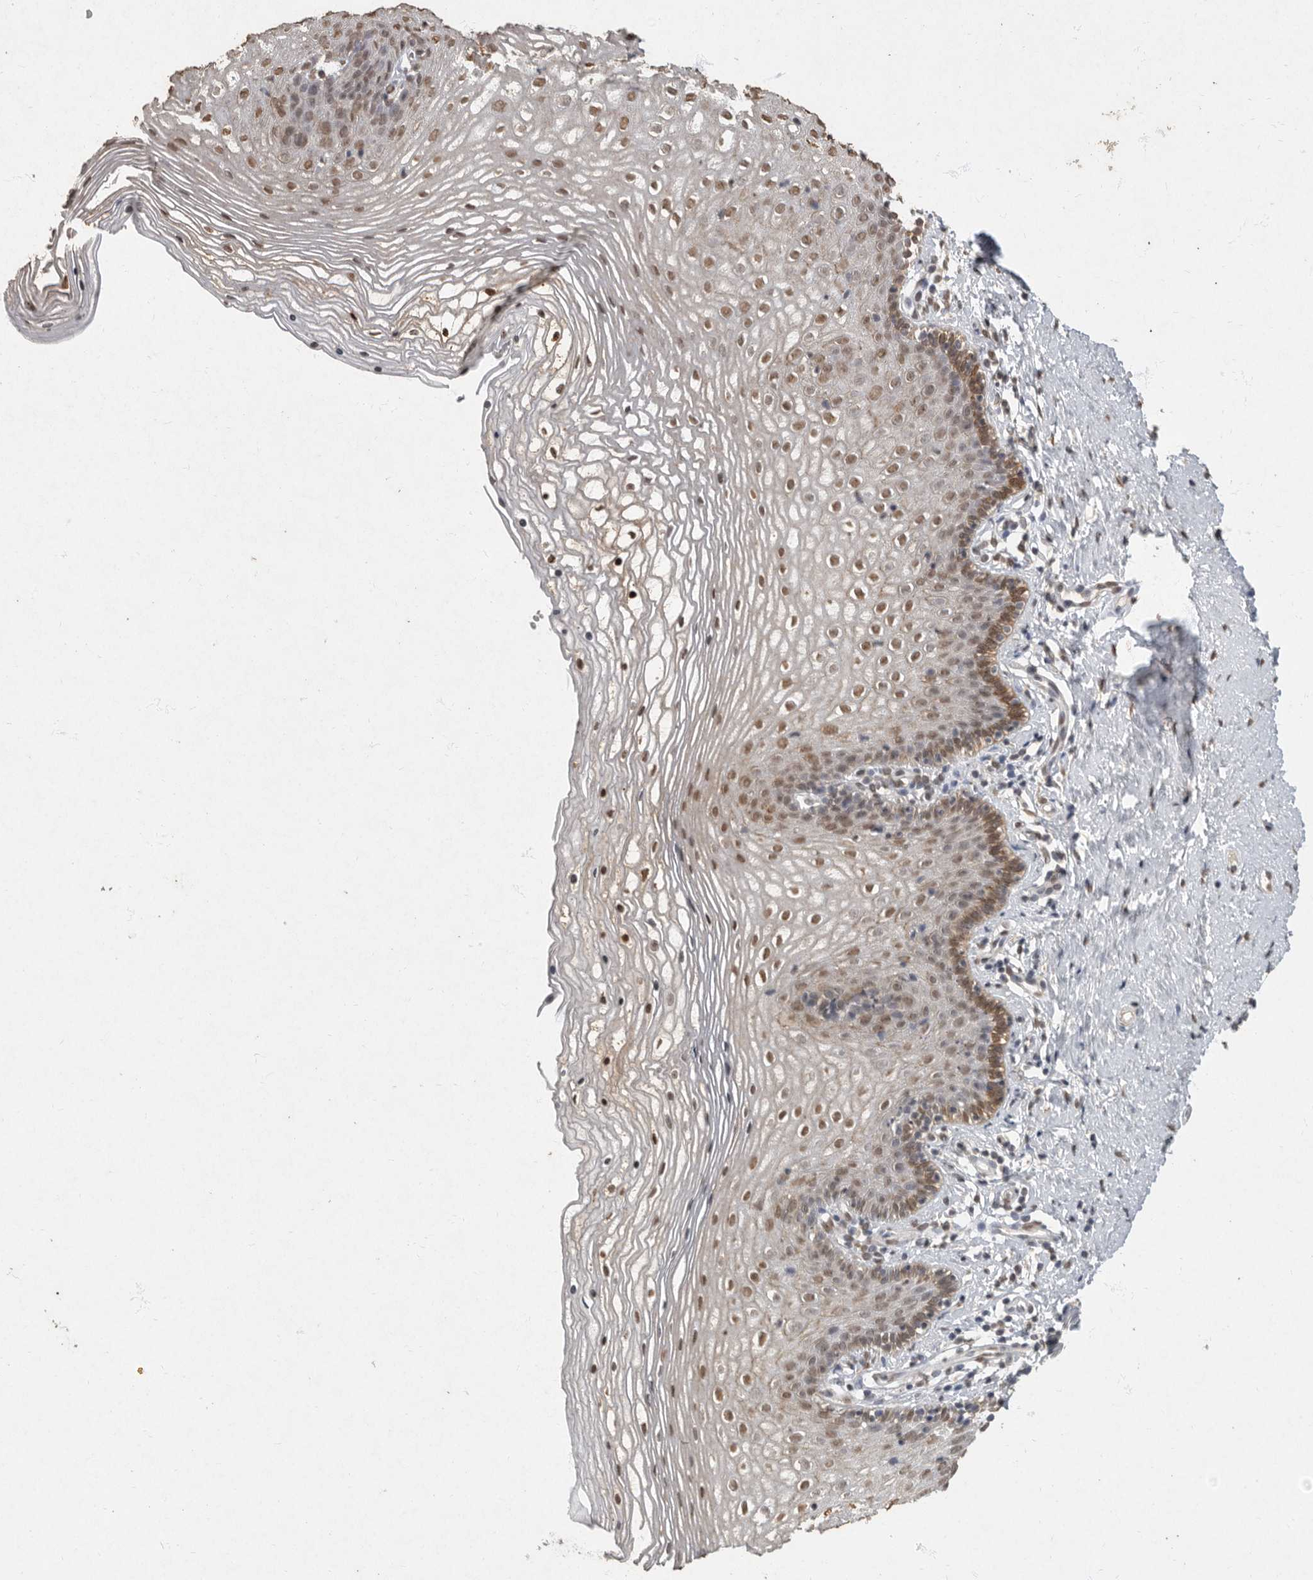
{"staining": {"intensity": "moderate", "quantity": "25%-75%", "location": "cytoplasmic/membranous,nuclear"}, "tissue": "vagina", "cell_type": "Squamous epithelial cells", "image_type": "normal", "snomed": [{"axis": "morphology", "description": "Normal tissue, NOS"}, {"axis": "topography", "description": "Vagina"}], "caption": "This is a photomicrograph of IHC staining of normal vagina, which shows moderate positivity in the cytoplasmic/membranous,nuclear of squamous epithelial cells.", "gene": "NBL1", "patient": {"sex": "female", "age": 32}}